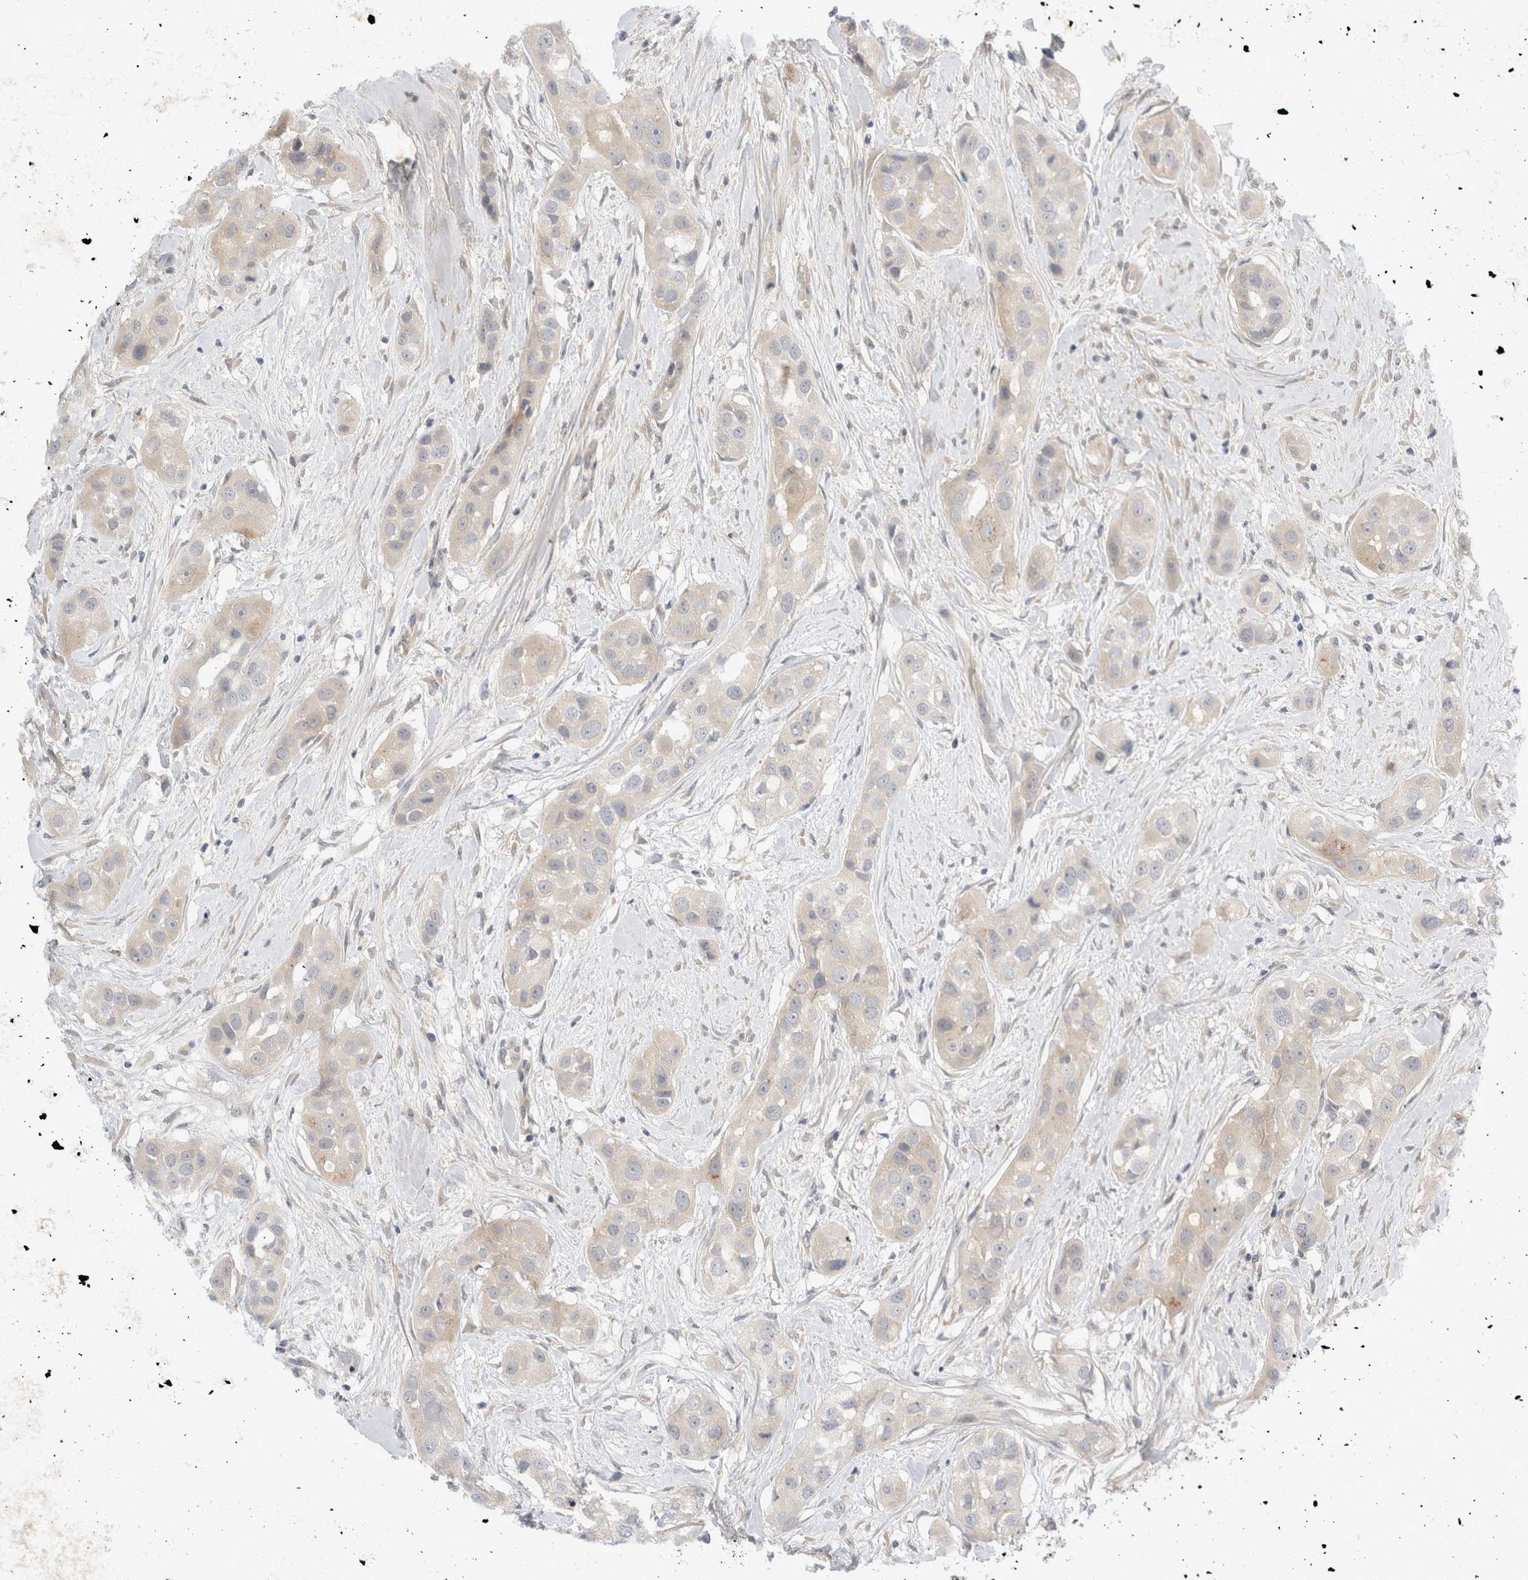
{"staining": {"intensity": "weak", "quantity": "<25%", "location": "cytoplasmic/membranous"}, "tissue": "head and neck cancer", "cell_type": "Tumor cells", "image_type": "cancer", "snomed": [{"axis": "morphology", "description": "Normal tissue, NOS"}, {"axis": "morphology", "description": "Squamous cell carcinoma, NOS"}, {"axis": "topography", "description": "Skeletal muscle"}, {"axis": "topography", "description": "Head-Neck"}], "caption": "The immunohistochemistry histopathology image has no significant expression in tumor cells of head and neck cancer (squamous cell carcinoma) tissue.", "gene": "TOM1L2", "patient": {"sex": "male", "age": 51}}